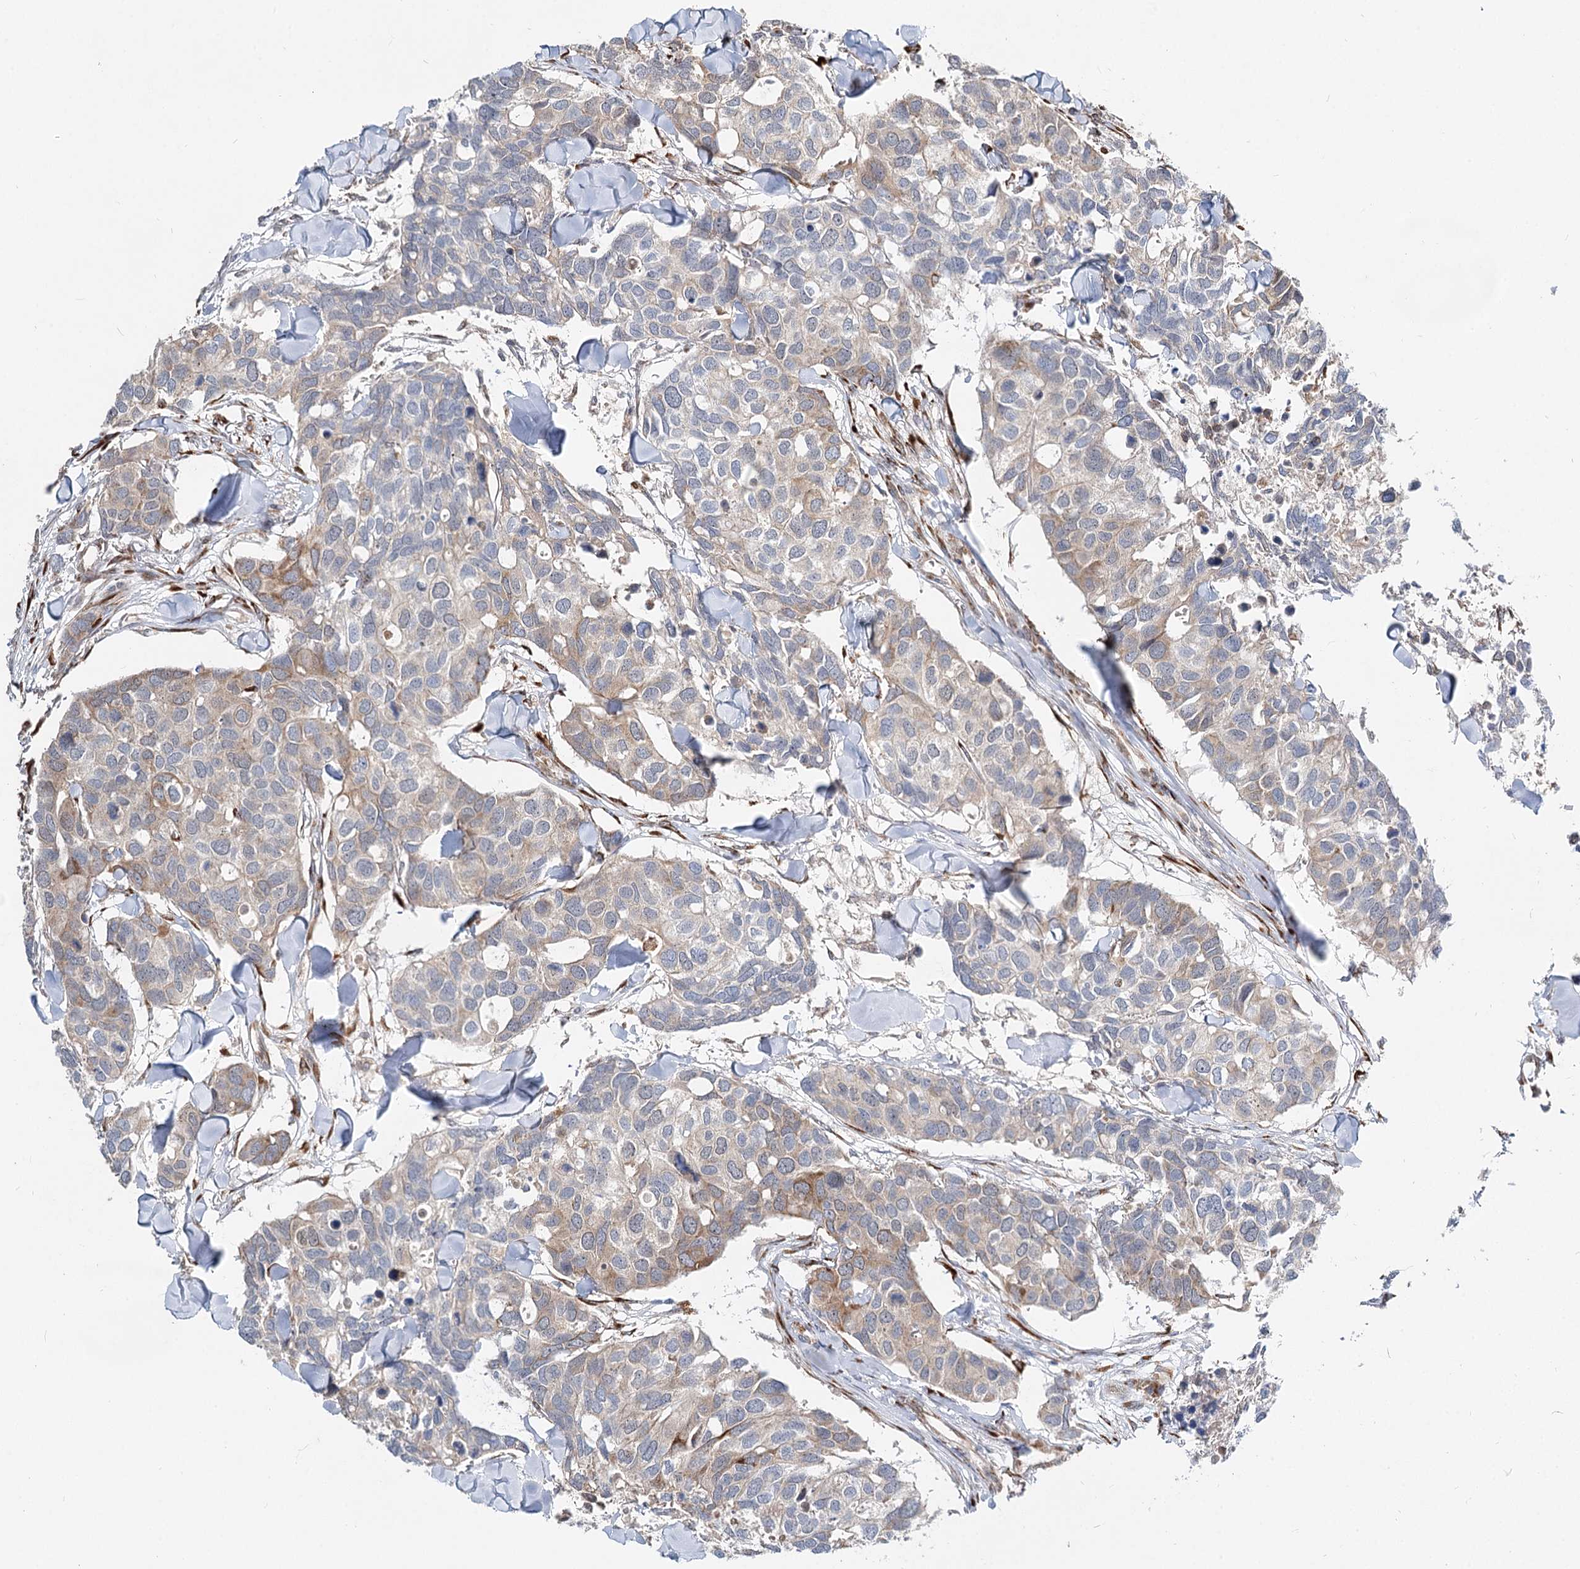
{"staining": {"intensity": "weak", "quantity": "25%-75%", "location": "cytoplasmic/membranous"}, "tissue": "breast cancer", "cell_type": "Tumor cells", "image_type": "cancer", "snomed": [{"axis": "morphology", "description": "Duct carcinoma"}, {"axis": "topography", "description": "Breast"}], "caption": "A brown stain shows weak cytoplasmic/membranous staining of a protein in breast infiltrating ductal carcinoma tumor cells.", "gene": "SPART", "patient": {"sex": "female", "age": 83}}